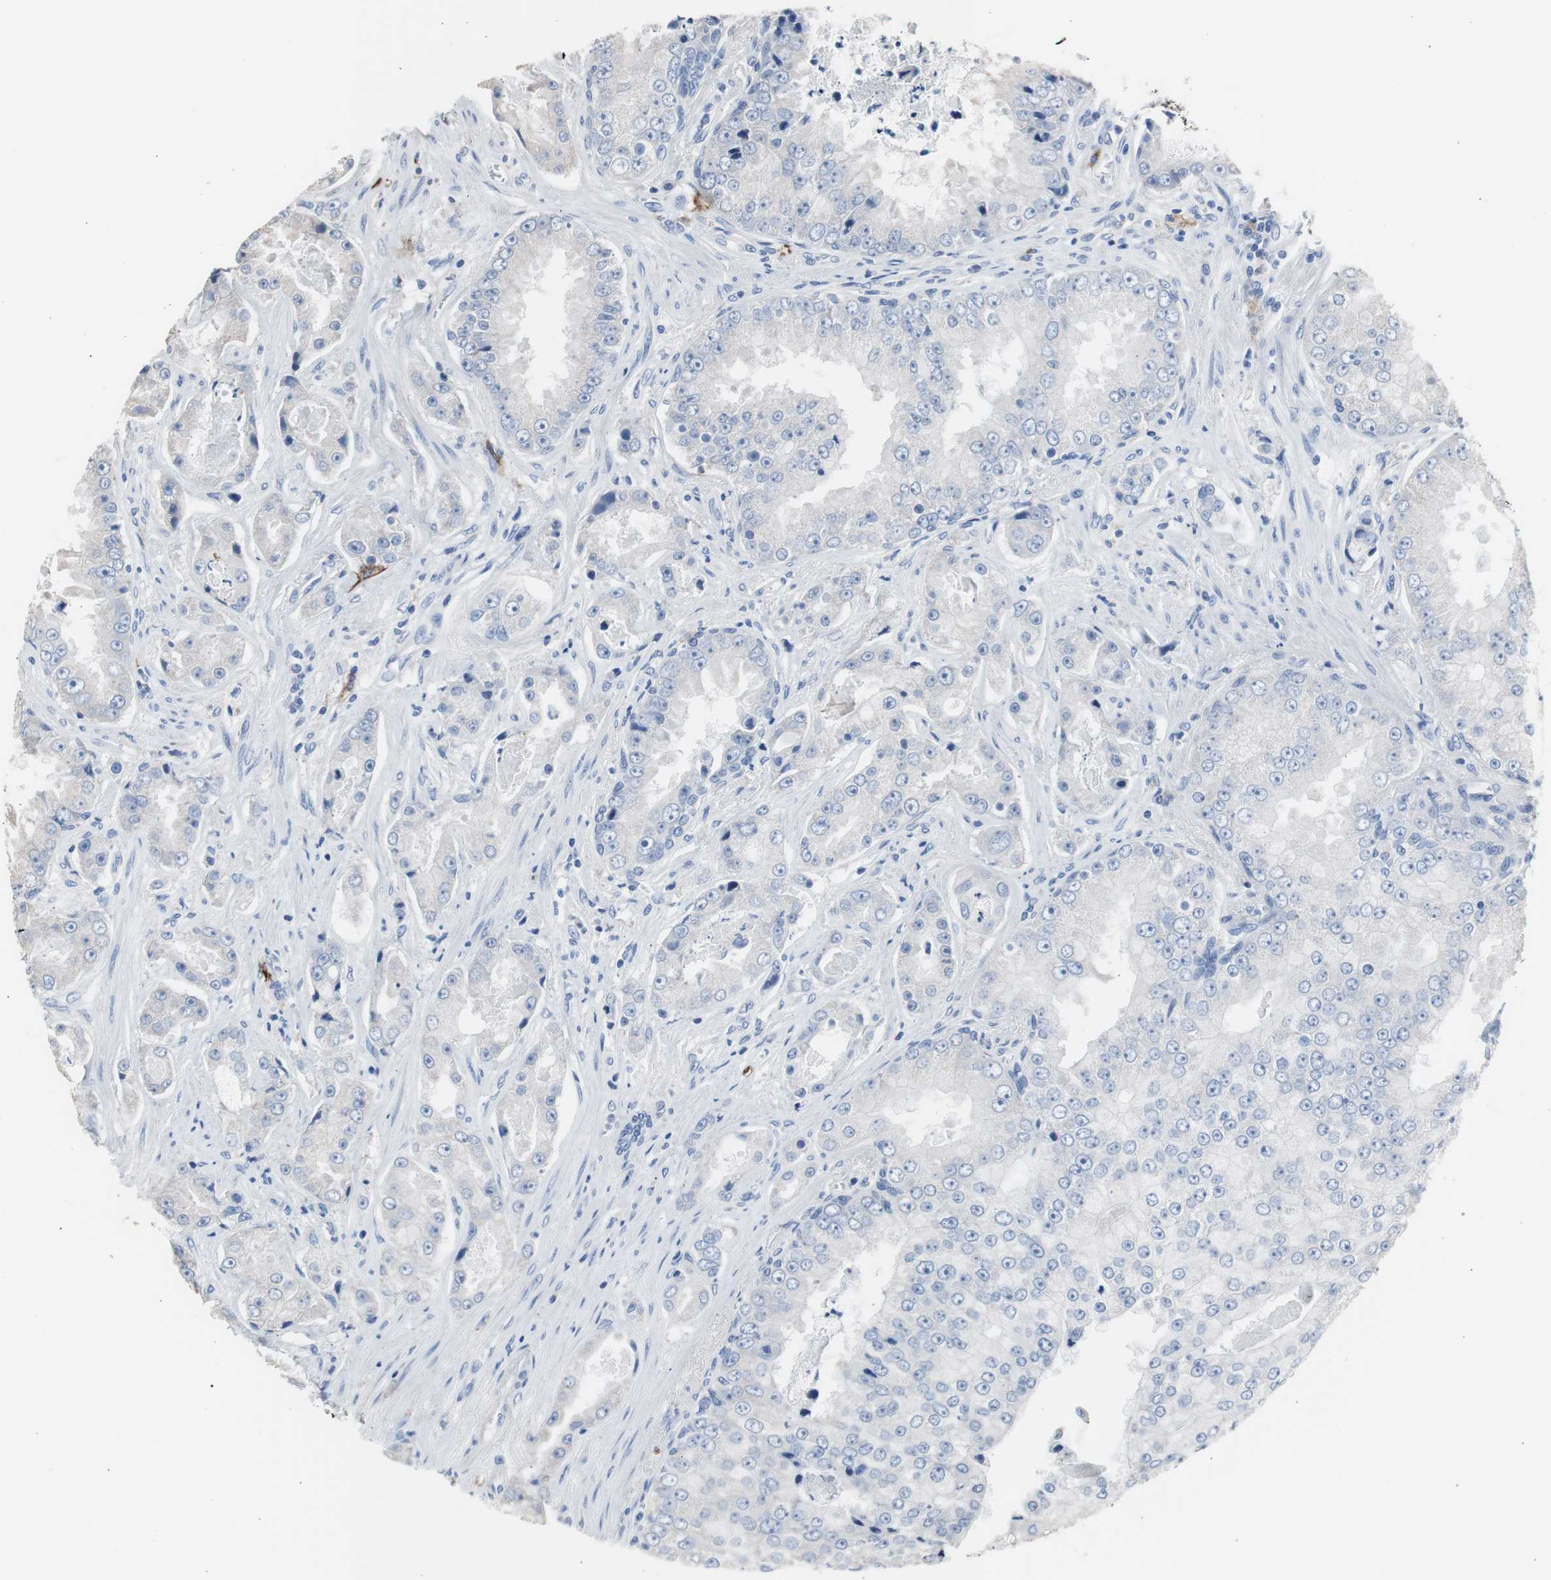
{"staining": {"intensity": "negative", "quantity": "none", "location": "none"}, "tissue": "prostate cancer", "cell_type": "Tumor cells", "image_type": "cancer", "snomed": [{"axis": "morphology", "description": "Adenocarcinoma, High grade"}, {"axis": "topography", "description": "Prostate"}], "caption": "High power microscopy photomicrograph of an immunohistochemistry (IHC) micrograph of adenocarcinoma (high-grade) (prostate), revealing no significant positivity in tumor cells. Nuclei are stained in blue.", "gene": "FCGR2B", "patient": {"sex": "male", "age": 73}}